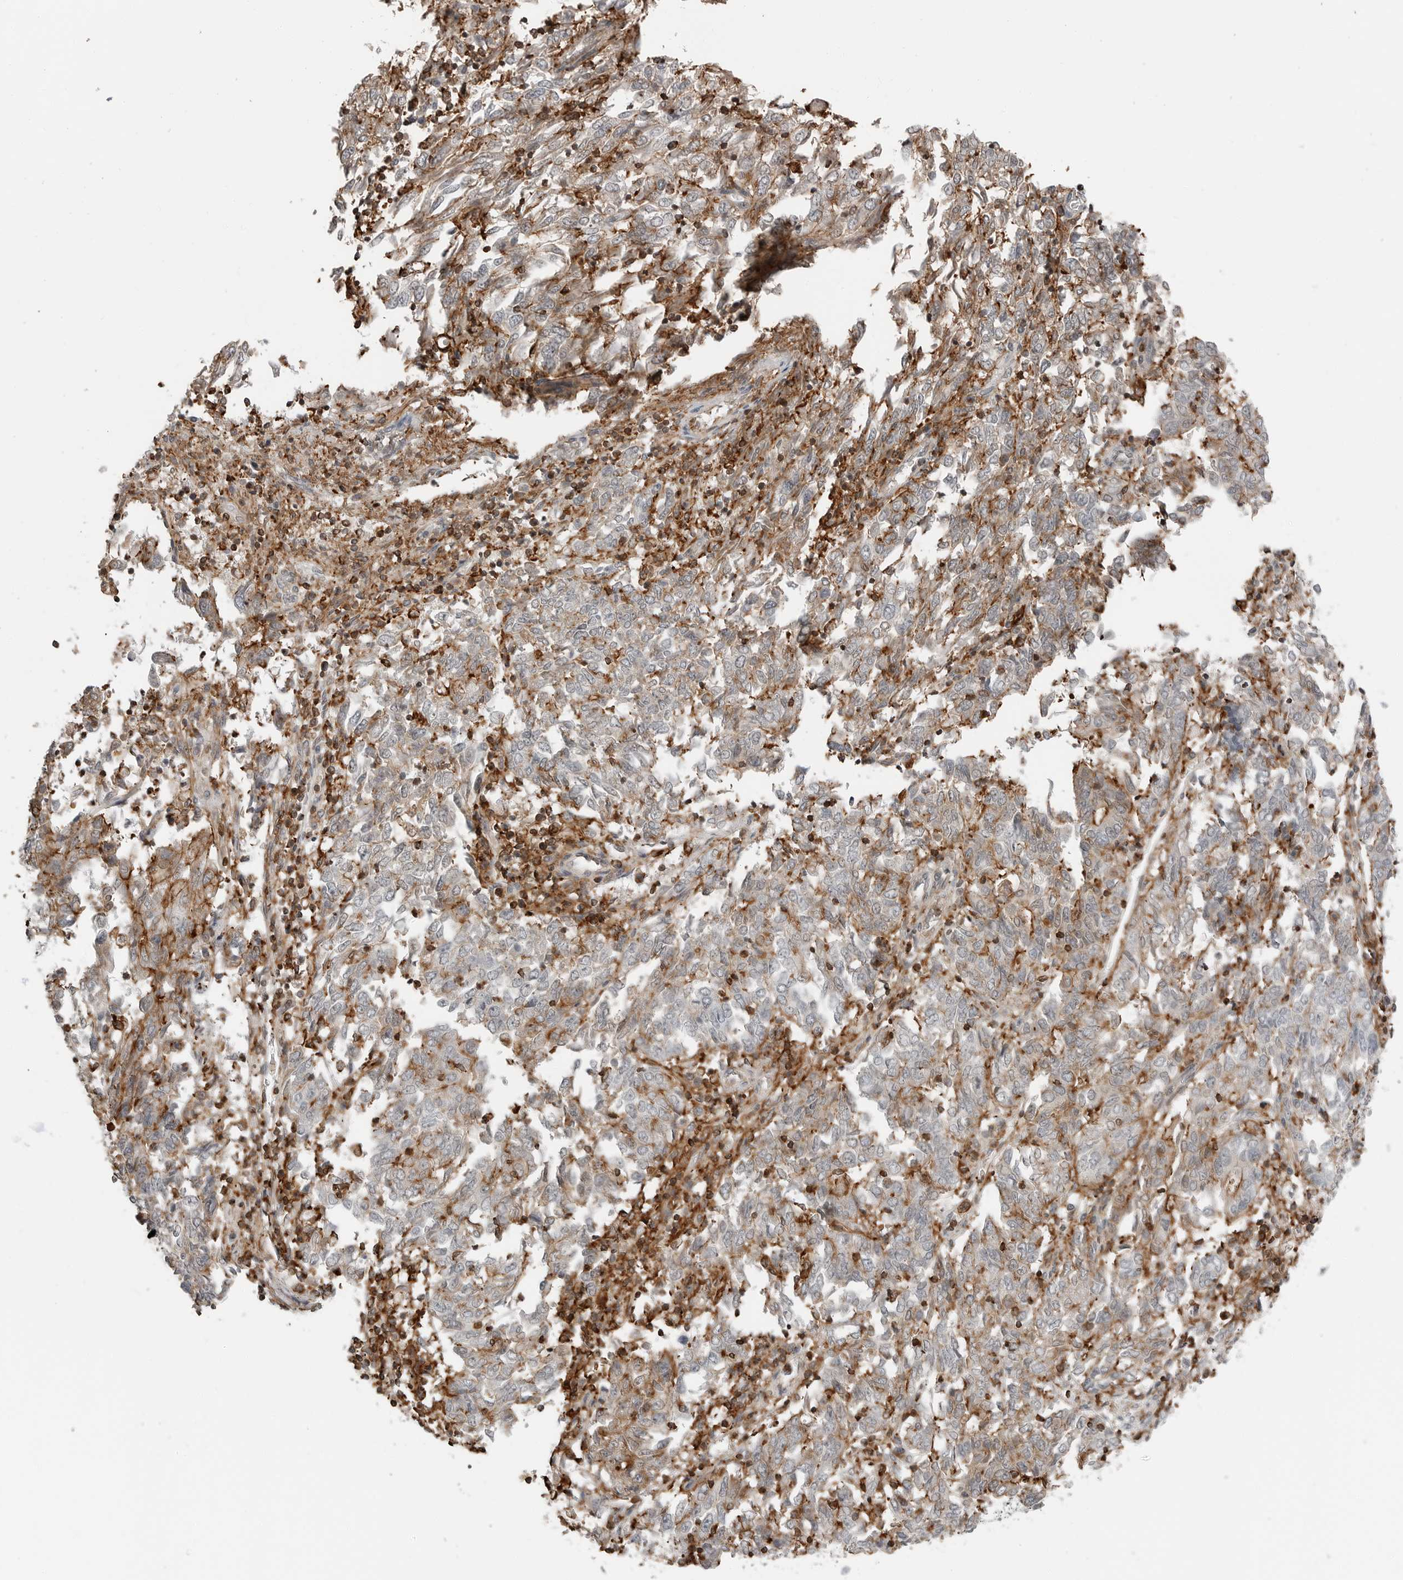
{"staining": {"intensity": "moderate", "quantity": ">75%", "location": "cytoplasmic/membranous"}, "tissue": "endometrial cancer", "cell_type": "Tumor cells", "image_type": "cancer", "snomed": [{"axis": "morphology", "description": "Adenocarcinoma, NOS"}, {"axis": "topography", "description": "Endometrium"}], "caption": "Endometrial cancer (adenocarcinoma) stained for a protein (brown) exhibits moderate cytoplasmic/membranous positive staining in approximately >75% of tumor cells.", "gene": "LEFTY2", "patient": {"sex": "female", "age": 80}}